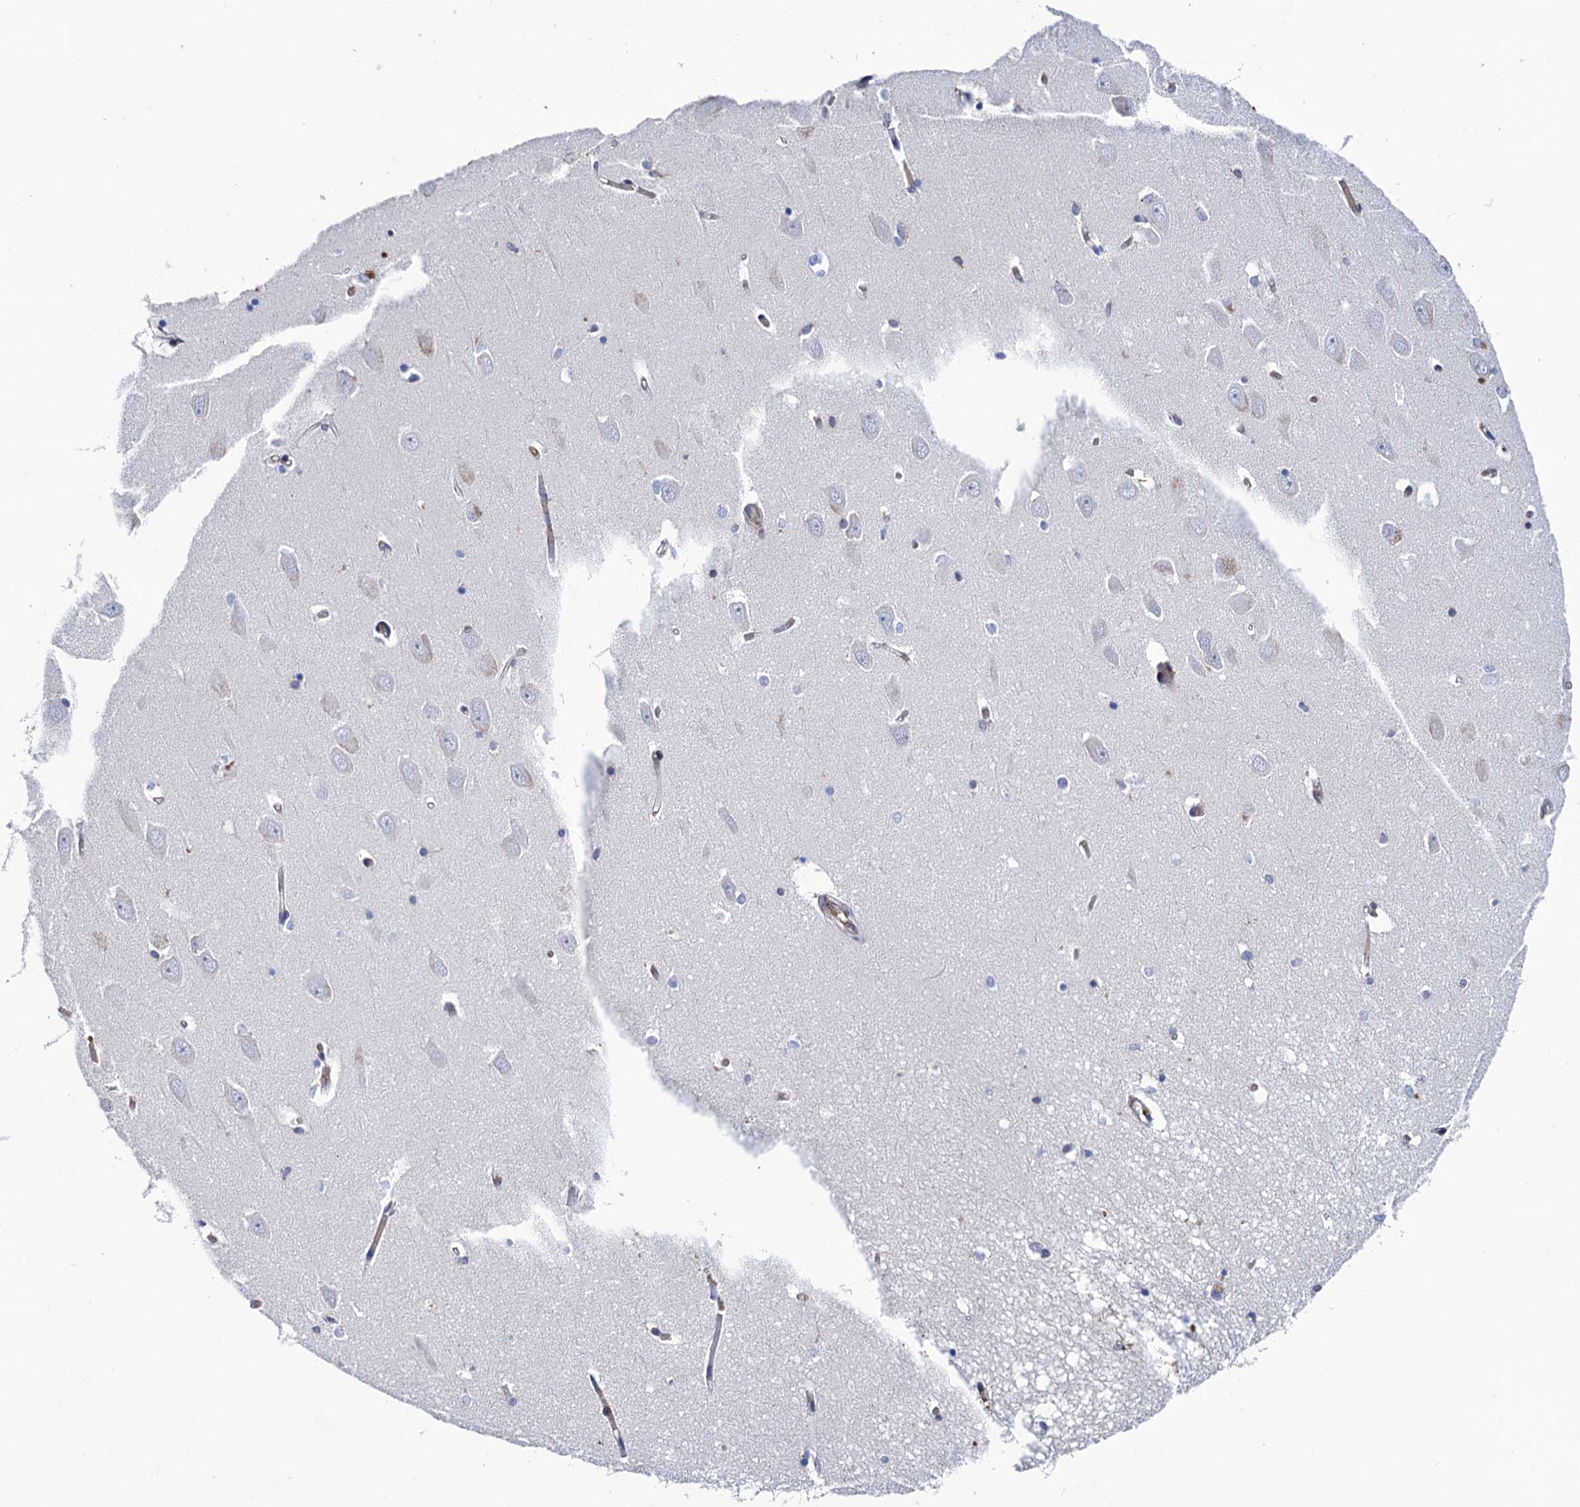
{"staining": {"intensity": "negative", "quantity": "none", "location": "none"}, "tissue": "hippocampus", "cell_type": "Glial cells", "image_type": "normal", "snomed": [{"axis": "morphology", "description": "Normal tissue, NOS"}, {"axis": "topography", "description": "Hippocampus"}], "caption": "This is an immunohistochemistry histopathology image of normal hippocampus. There is no expression in glial cells.", "gene": "STING1", "patient": {"sex": "male", "age": 70}}